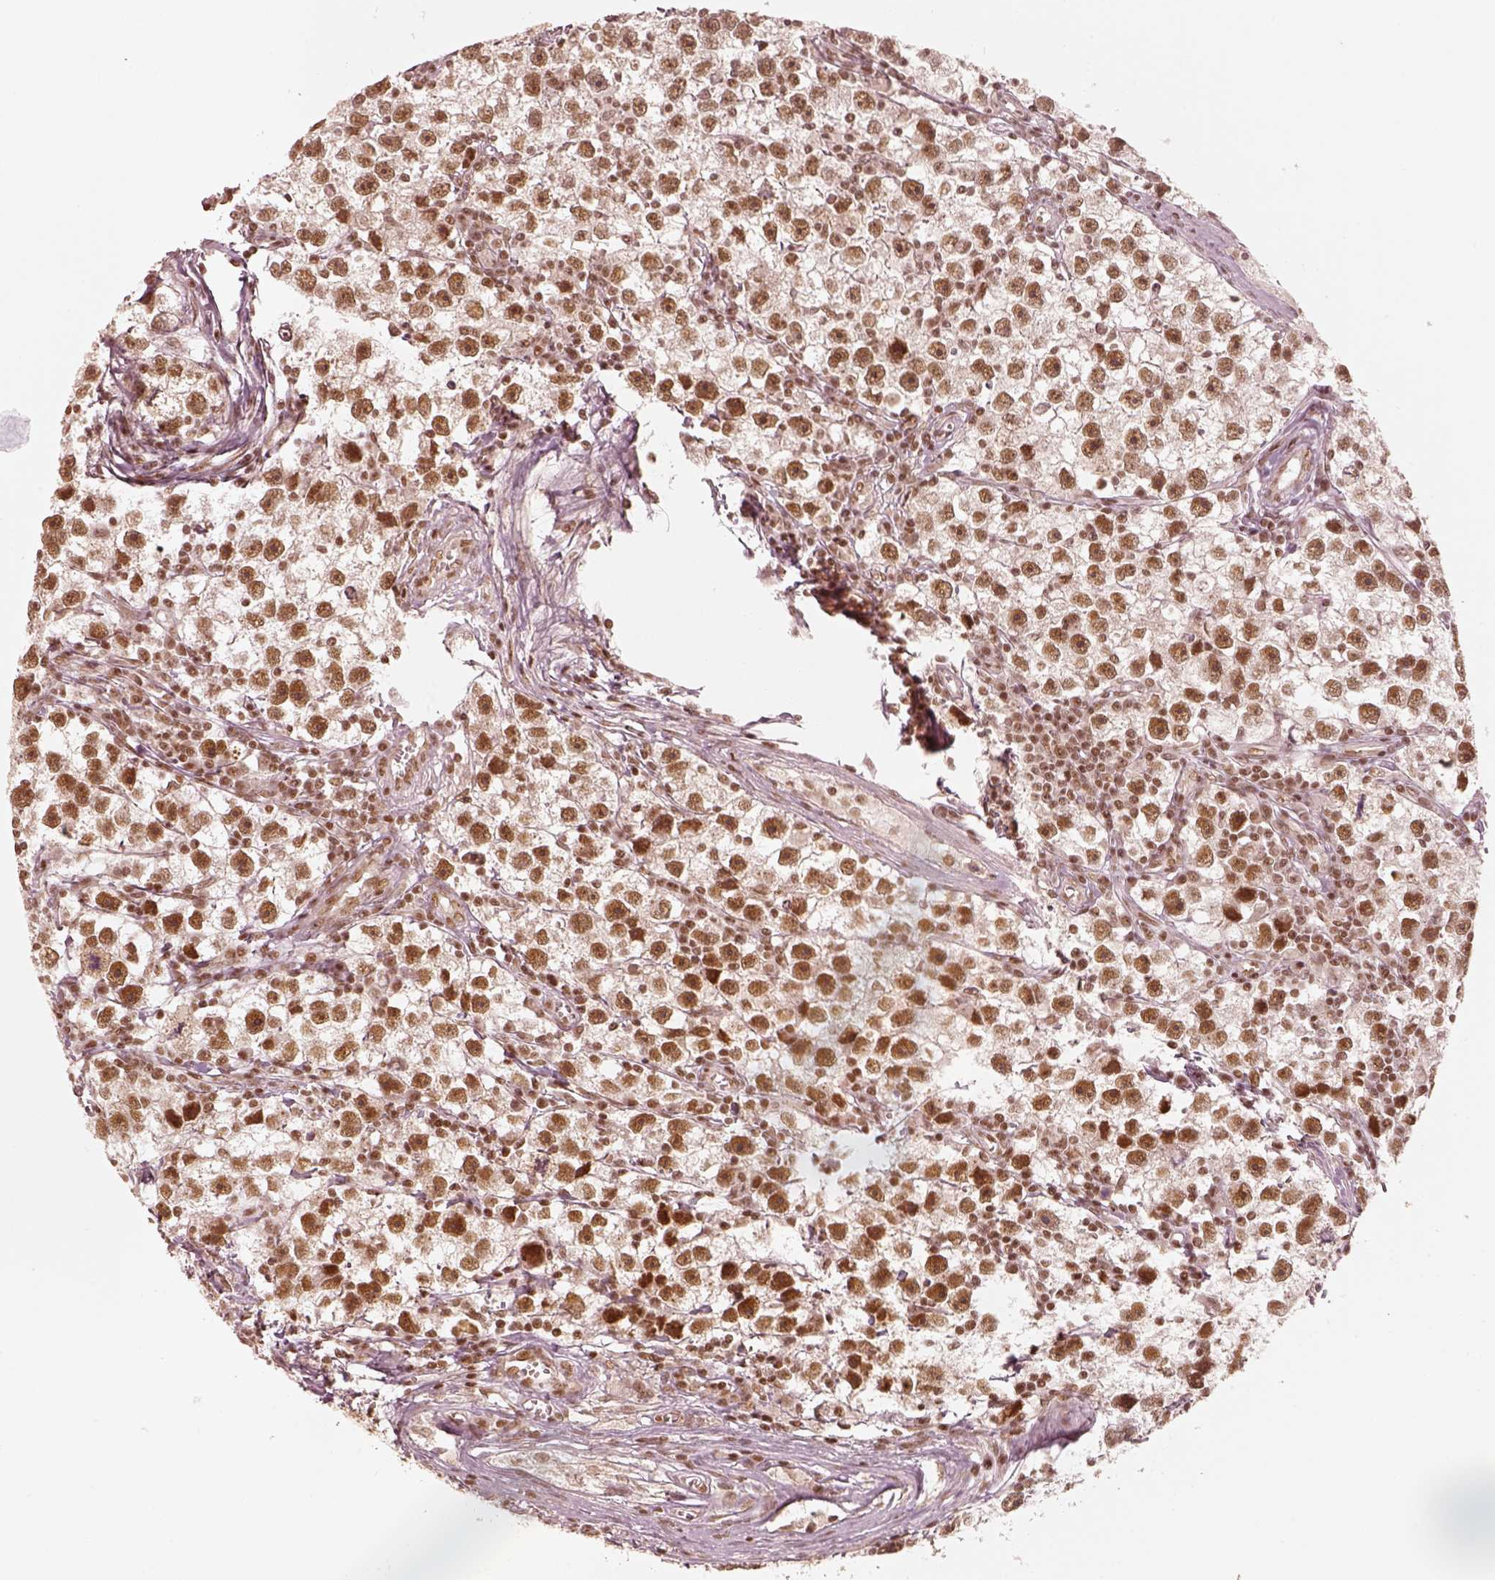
{"staining": {"intensity": "strong", "quantity": ">75%", "location": "nuclear"}, "tissue": "testis cancer", "cell_type": "Tumor cells", "image_type": "cancer", "snomed": [{"axis": "morphology", "description": "Seminoma, NOS"}, {"axis": "topography", "description": "Testis"}], "caption": "IHC (DAB) staining of testis cancer reveals strong nuclear protein expression in approximately >75% of tumor cells.", "gene": "GMEB2", "patient": {"sex": "male", "age": 30}}